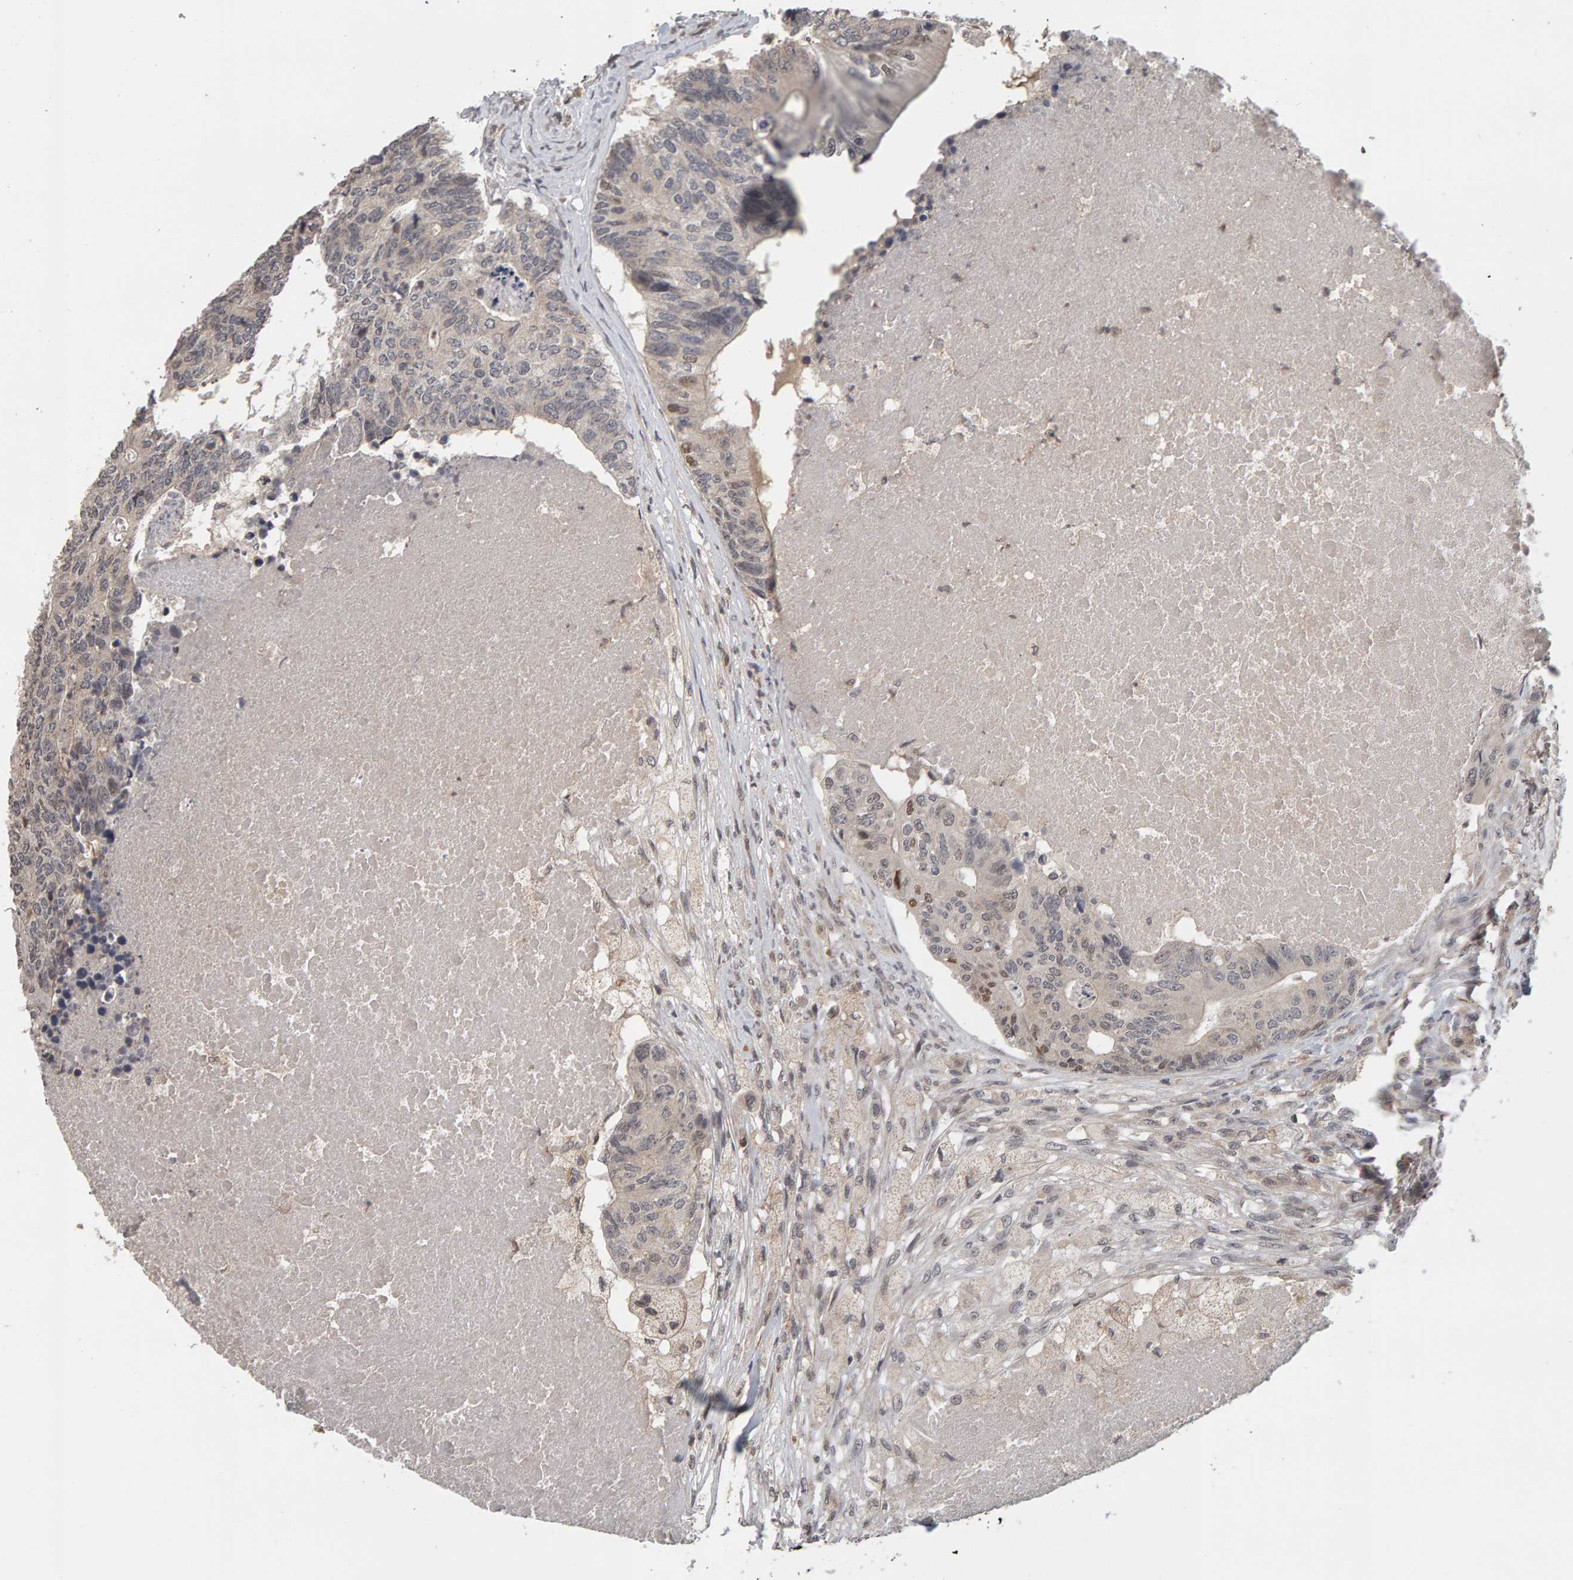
{"staining": {"intensity": "moderate", "quantity": "<25%", "location": "cytoplasmic/membranous,nuclear"}, "tissue": "colorectal cancer", "cell_type": "Tumor cells", "image_type": "cancer", "snomed": [{"axis": "morphology", "description": "Adenocarcinoma, NOS"}, {"axis": "topography", "description": "Colon"}], "caption": "About <25% of tumor cells in human adenocarcinoma (colorectal) reveal moderate cytoplasmic/membranous and nuclear protein expression as visualized by brown immunohistochemical staining.", "gene": "TEFM", "patient": {"sex": "female", "age": 67}}